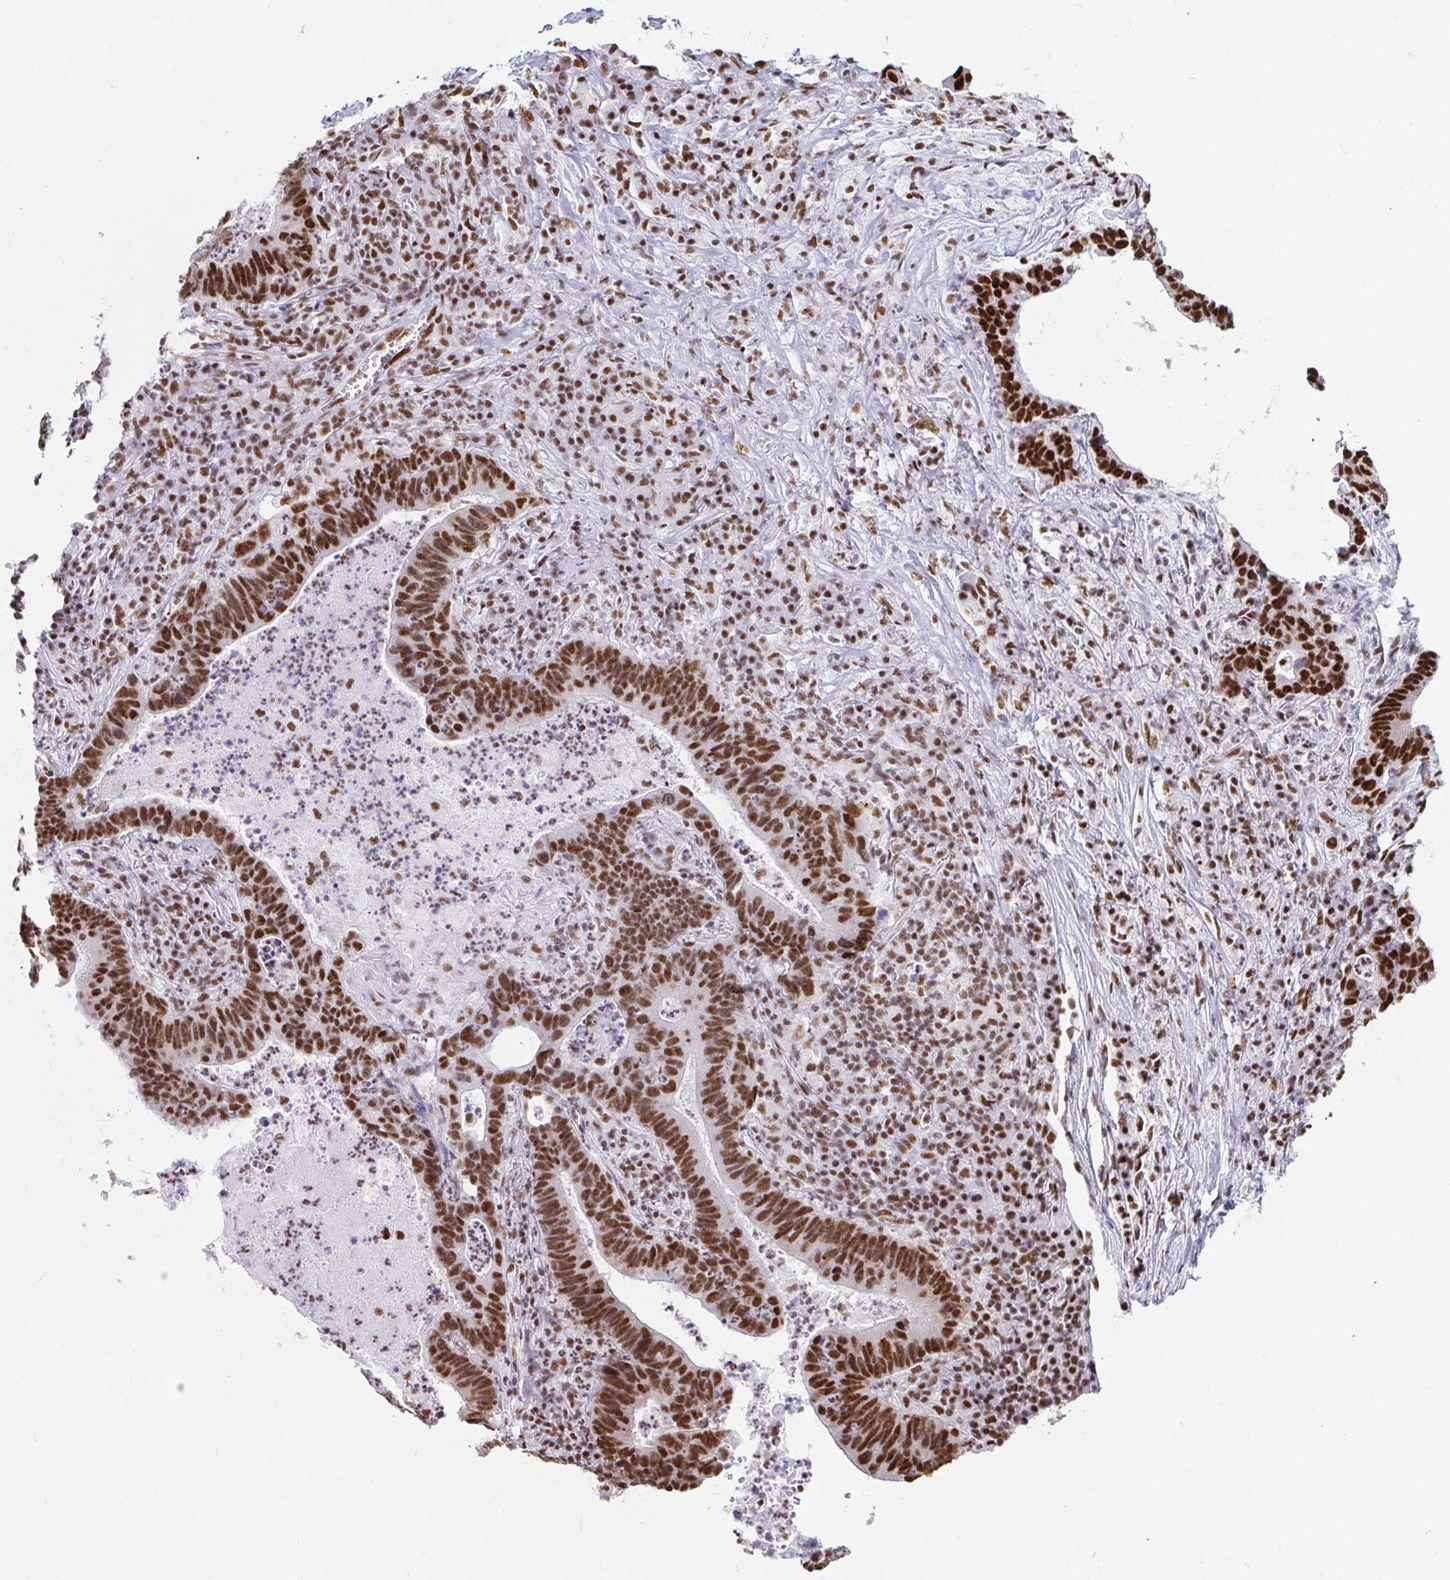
{"staining": {"intensity": "strong", "quantity": ">75%", "location": "nuclear"}, "tissue": "lung cancer", "cell_type": "Tumor cells", "image_type": "cancer", "snomed": [{"axis": "morphology", "description": "Aneuploidy"}, {"axis": "morphology", "description": "Adenocarcinoma, NOS"}, {"axis": "morphology", "description": "Adenocarcinoma primary or metastatic"}, {"axis": "topography", "description": "Lung"}], "caption": "Protein expression analysis of lung cancer displays strong nuclear staining in about >75% of tumor cells.", "gene": "EWSR1", "patient": {"sex": "female", "age": 75}}